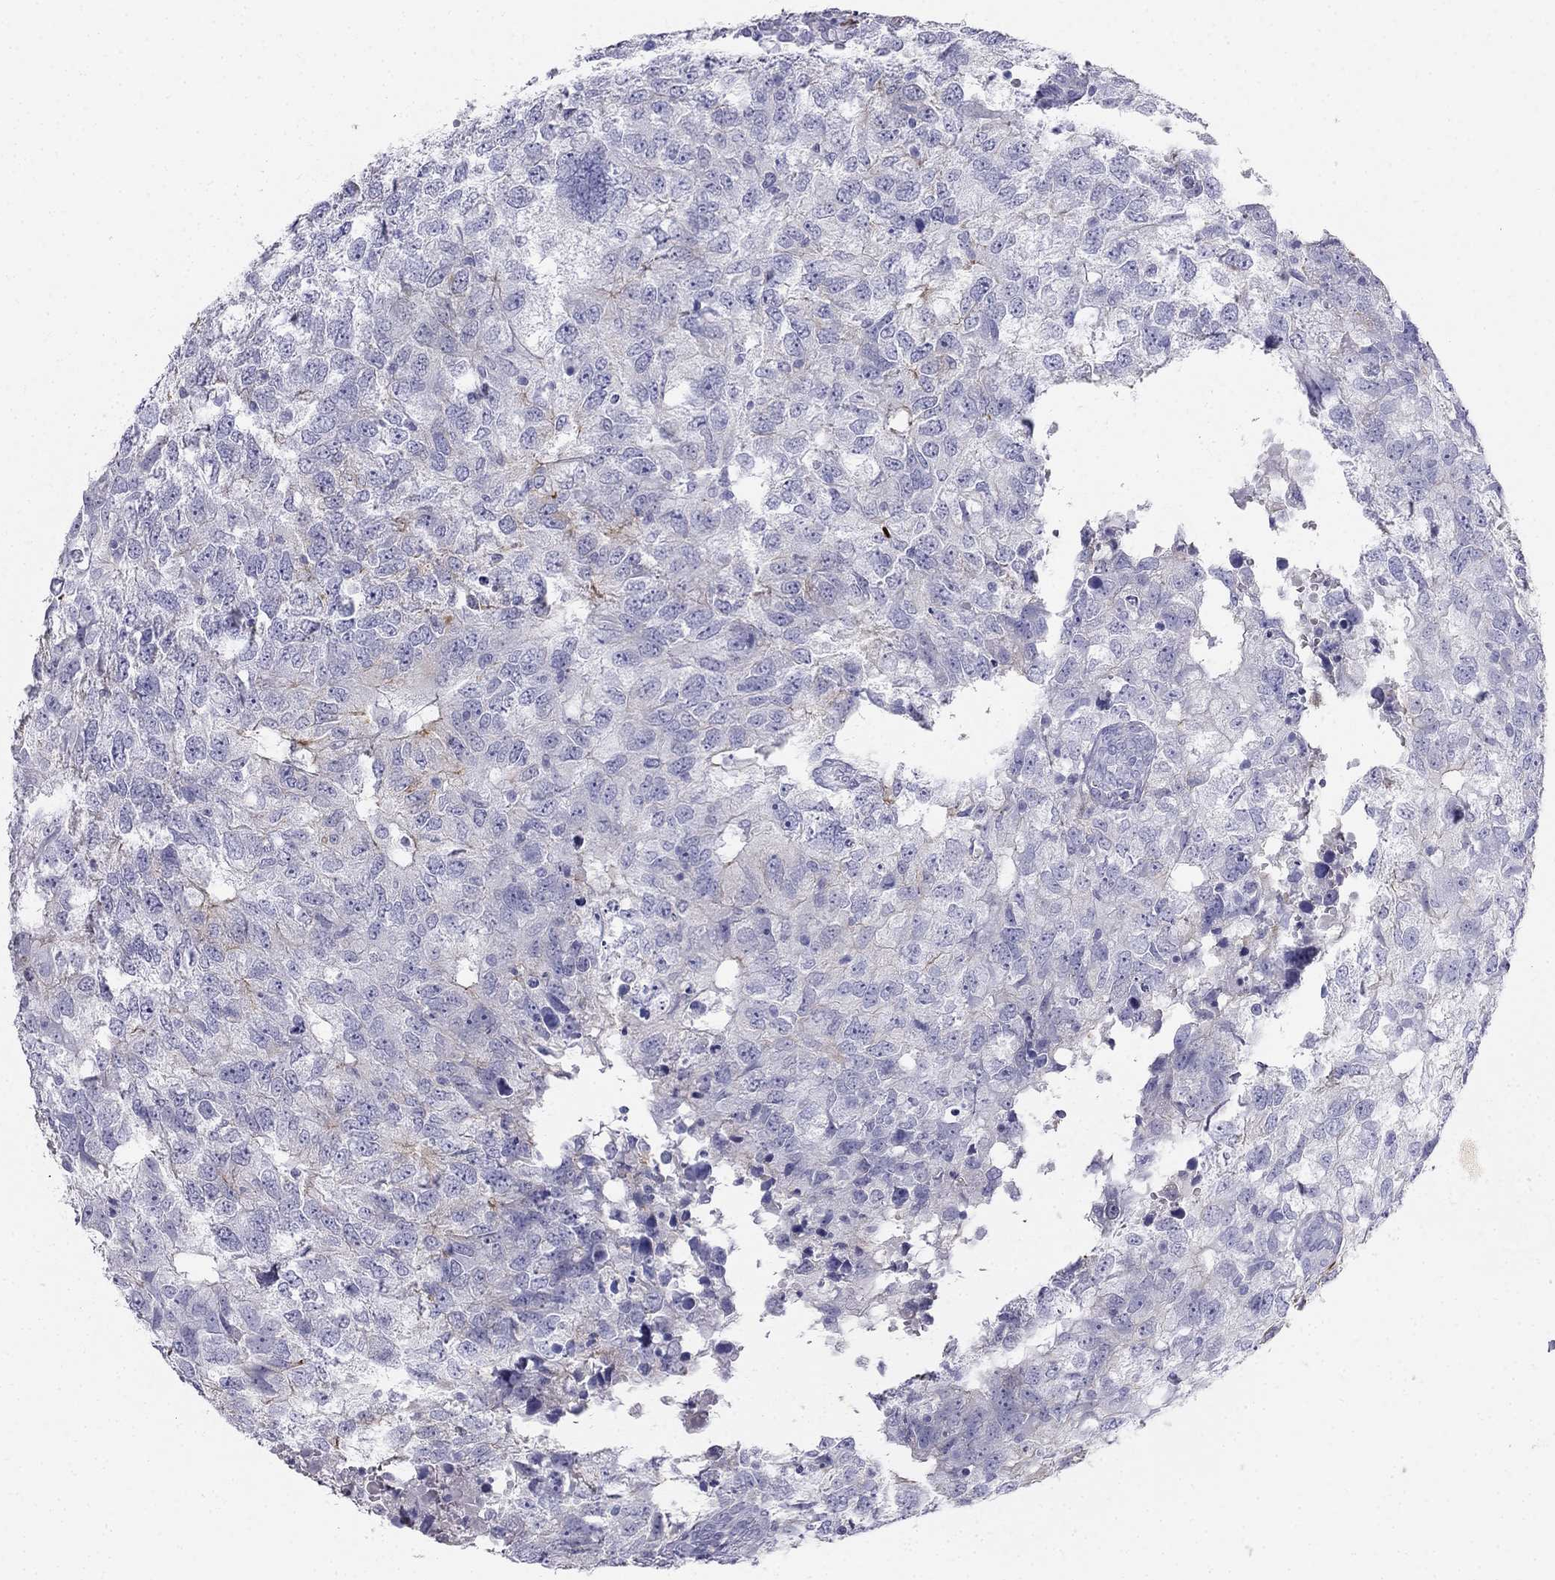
{"staining": {"intensity": "strong", "quantity": "<25%", "location": "cytoplasmic/membranous"}, "tissue": "breast cancer", "cell_type": "Tumor cells", "image_type": "cancer", "snomed": [{"axis": "morphology", "description": "Duct carcinoma"}, {"axis": "topography", "description": "Breast"}], "caption": "Strong cytoplasmic/membranous expression is present in about <25% of tumor cells in breast cancer (infiltrating ductal carcinoma).", "gene": "RFLNA", "patient": {"sex": "female", "age": 30}}